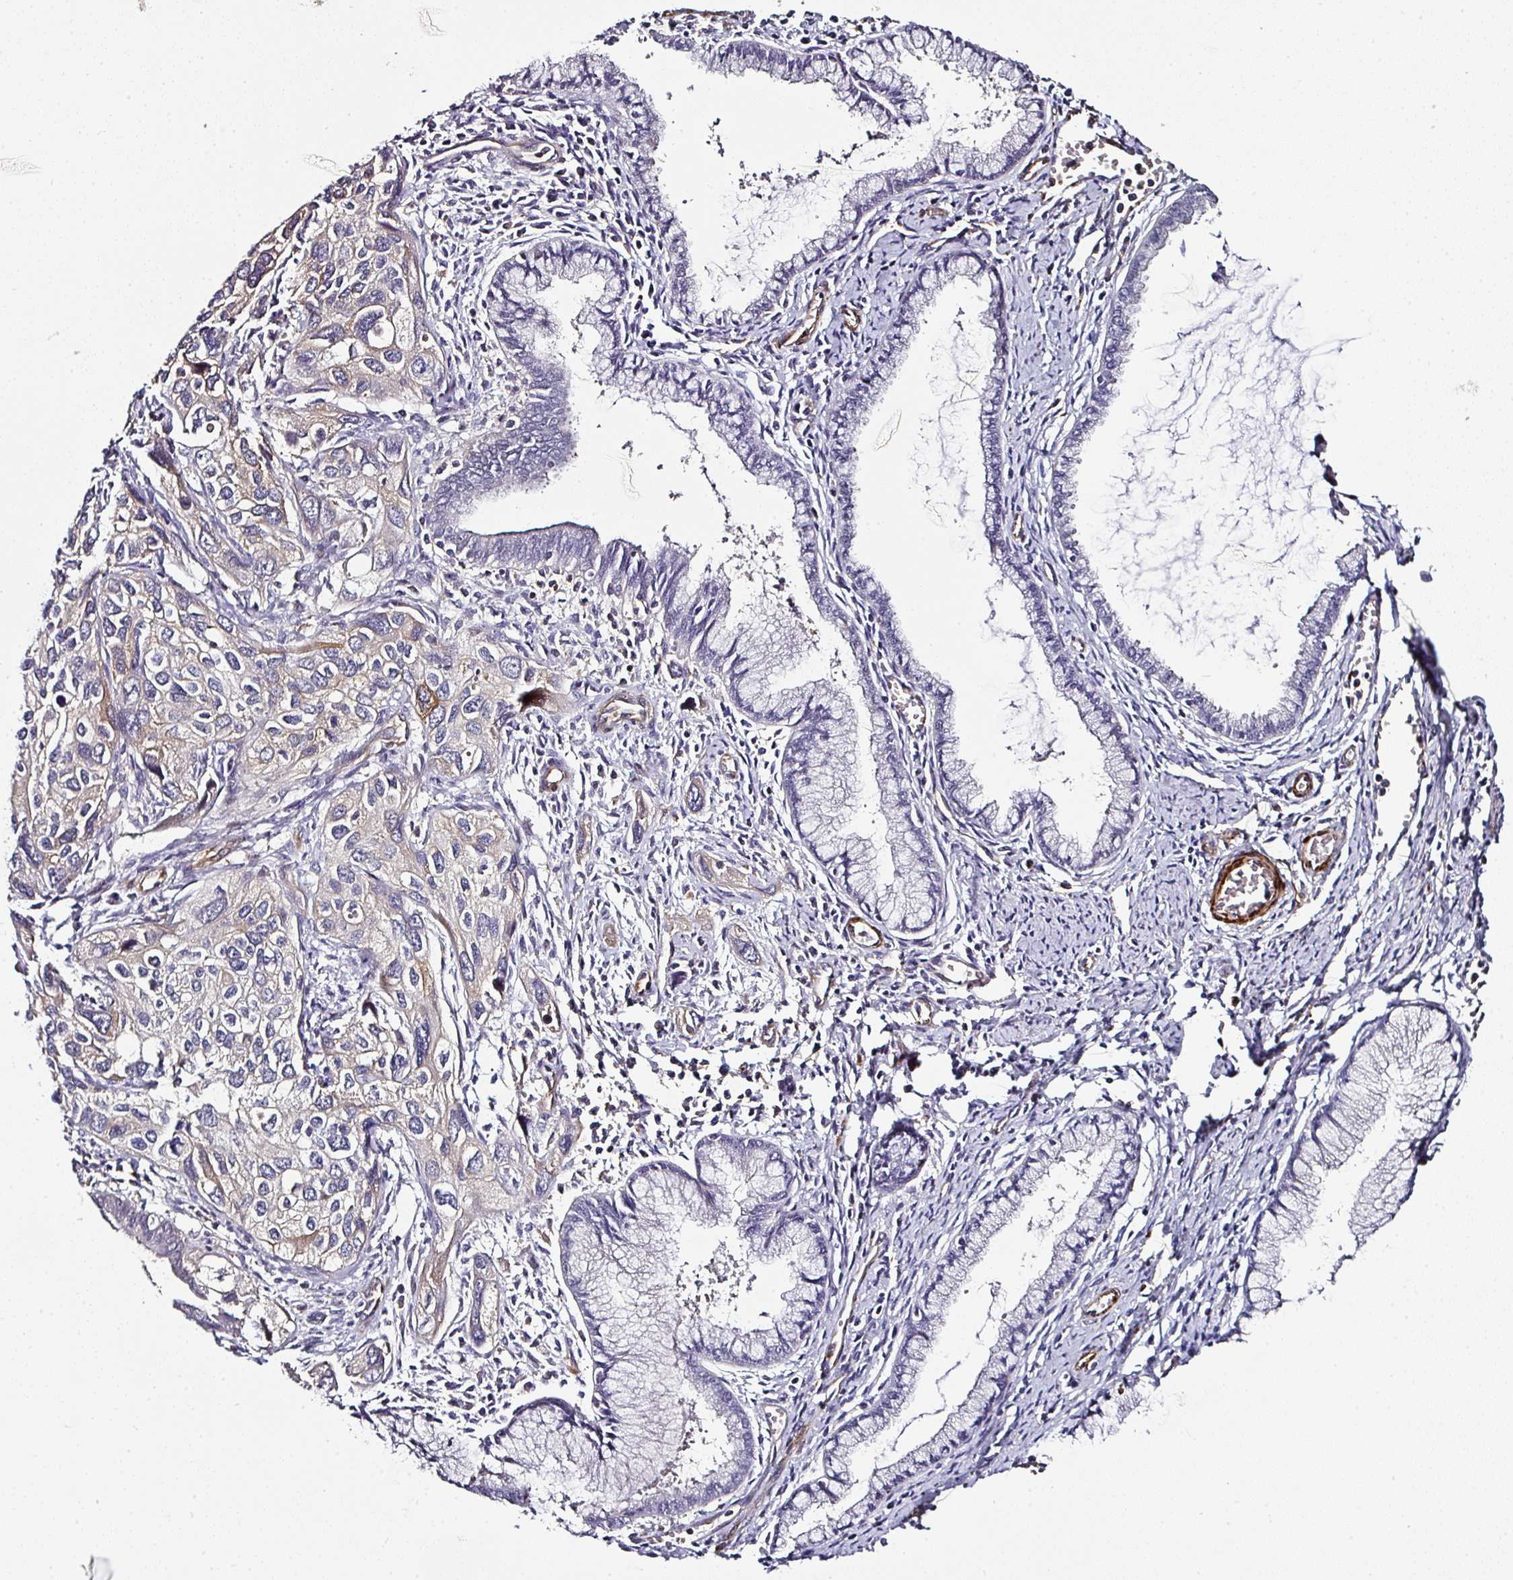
{"staining": {"intensity": "weak", "quantity": "<25%", "location": "cytoplasmic/membranous"}, "tissue": "cervical cancer", "cell_type": "Tumor cells", "image_type": "cancer", "snomed": [{"axis": "morphology", "description": "Squamous cell carcinoma, NOS"}, {"axis": "topography", "description": "Cervix"}], "caption": "Tumor cells are negative for brown protein staining in cervical squamous cell carcinoma.", "gene": "BEND5", "patient": {"sex": "female", "age": 55}}